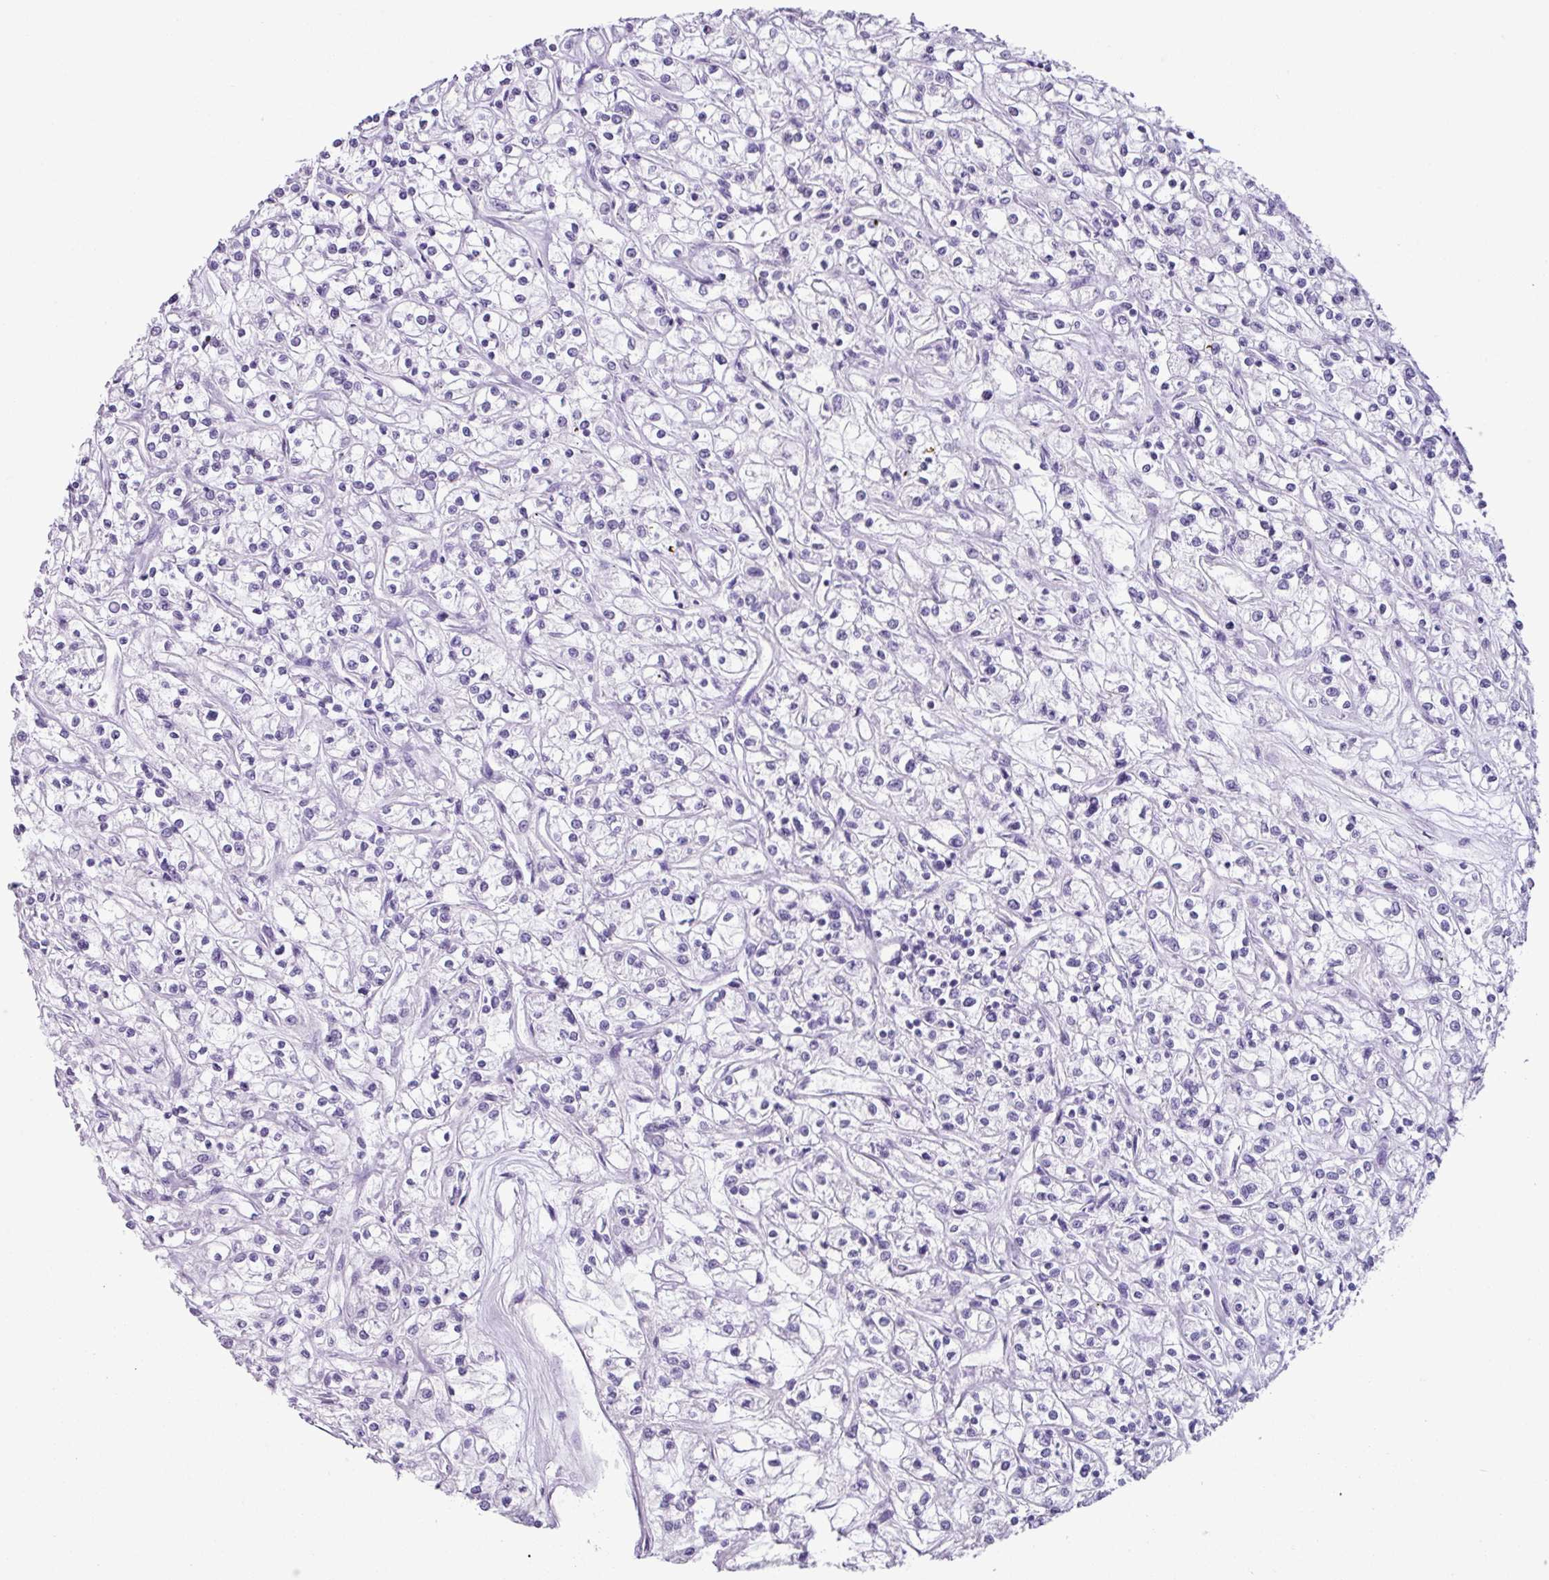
{"staining": {"intensity": "negative", "quantity": "none", "location": "none"}, "tissue": "renal cancer", "cell_type": "Tumor cells", "image_type": "cancer", "snomed": [{"axis": "morphology", "description": "Adenocarcinoma, NOS"}, {"axis": "topography", "description": "Kidney"}], "caption": "Immunohistochemistry micrograph of neoplastic tissue: adenocarcinoma (renal) stained with DAB demonstrates no significant protein positivity in tumor cells.", "gene": "SCT", "patient": {"sex": "female", "age": 59}}